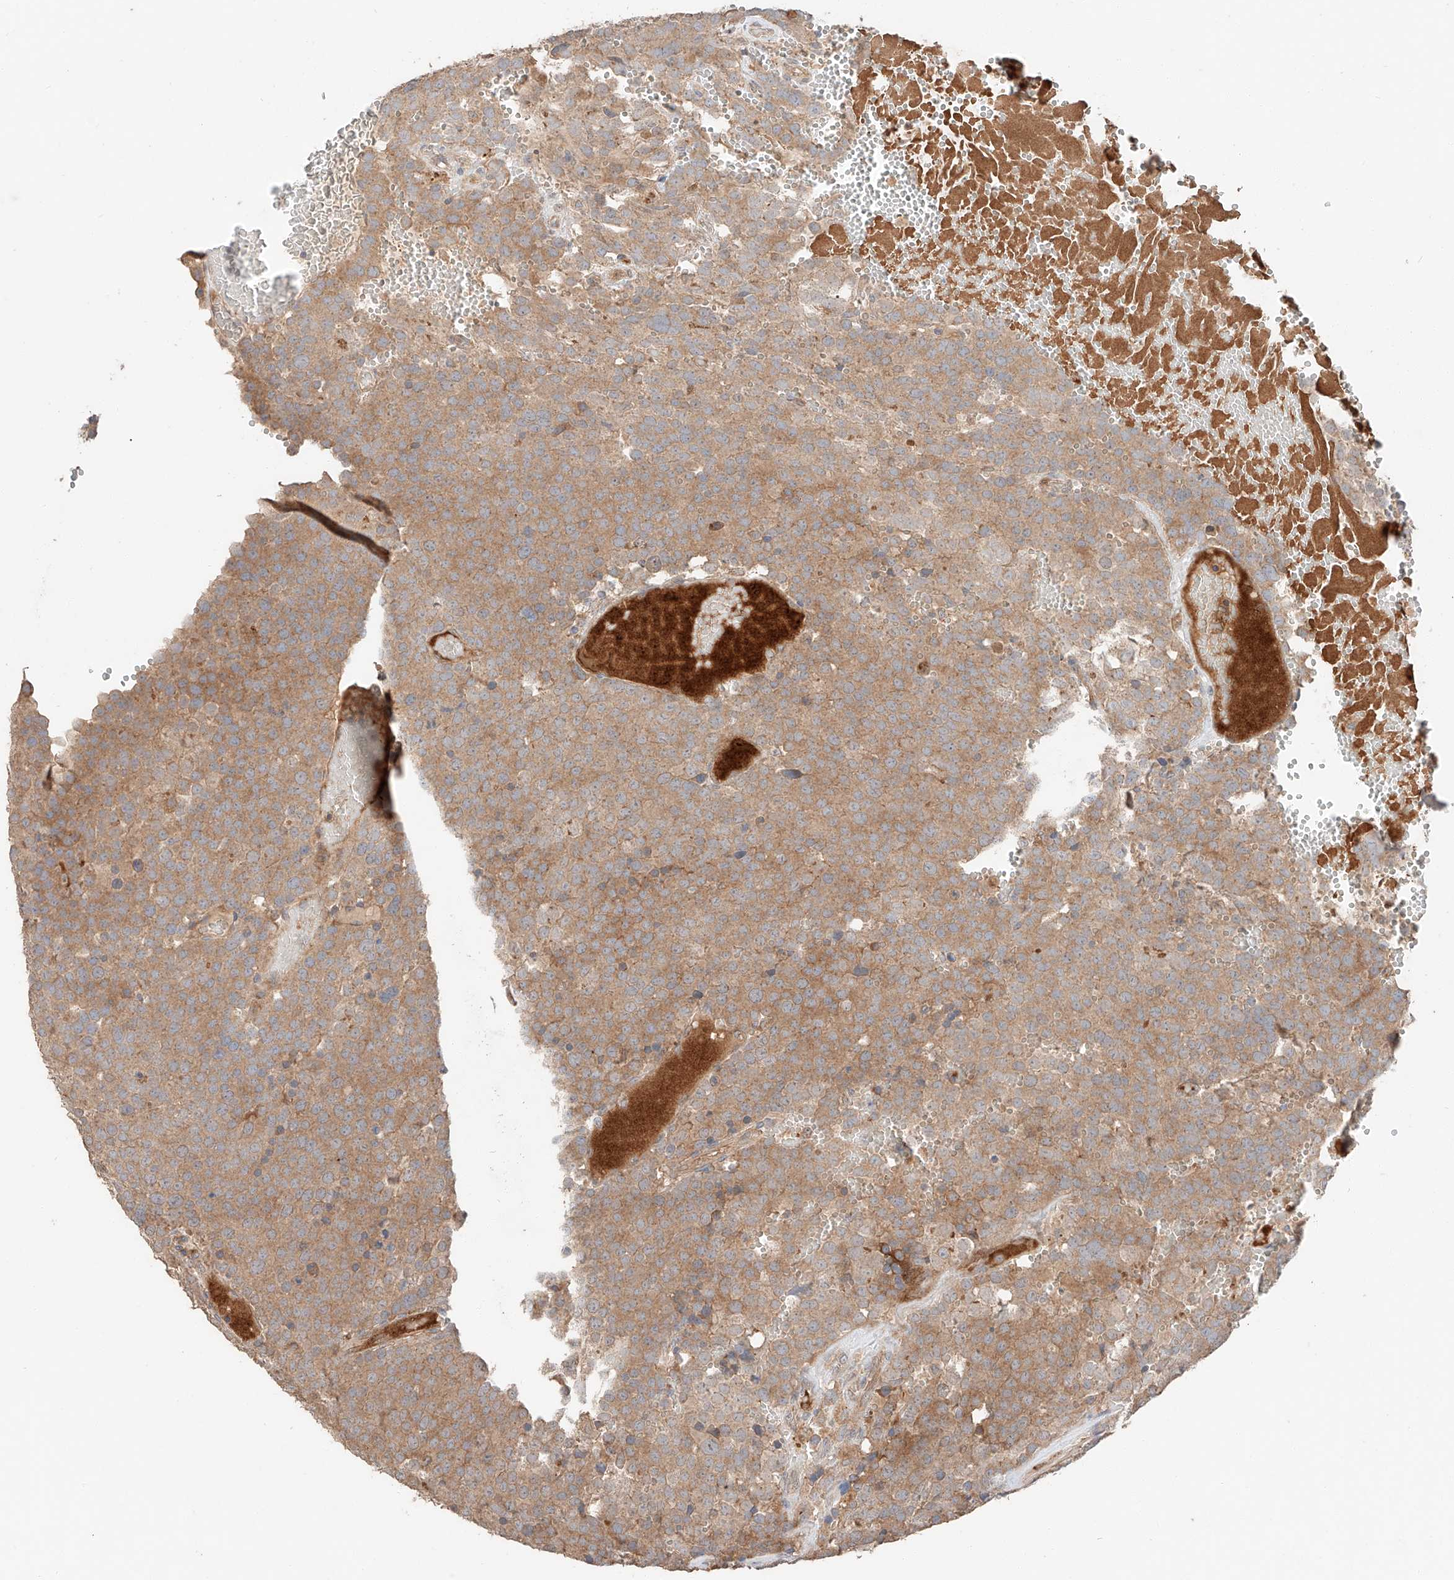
{"staining": {"intensity": "moderate", "quantity": ">75%", "location": "cytoplasmic/membranous"}, "tissue": "testis cancer", "cell_type": "Tumor cells", "image_type": "cancer", "snomed": [{"axis": "morphology", "description": "Seminoma, NOS"}, {"axis": "topography", "description": "Testis"}], "caption": "Approximately >75% of tumor cells in testis seminoma demonstrate moderate cytoplasmic/membranous protein expression as visualized by brown immunohistochemical staining.", "gene": "XPNPEP1", "patient": {"sex": "male", "age": 71}}